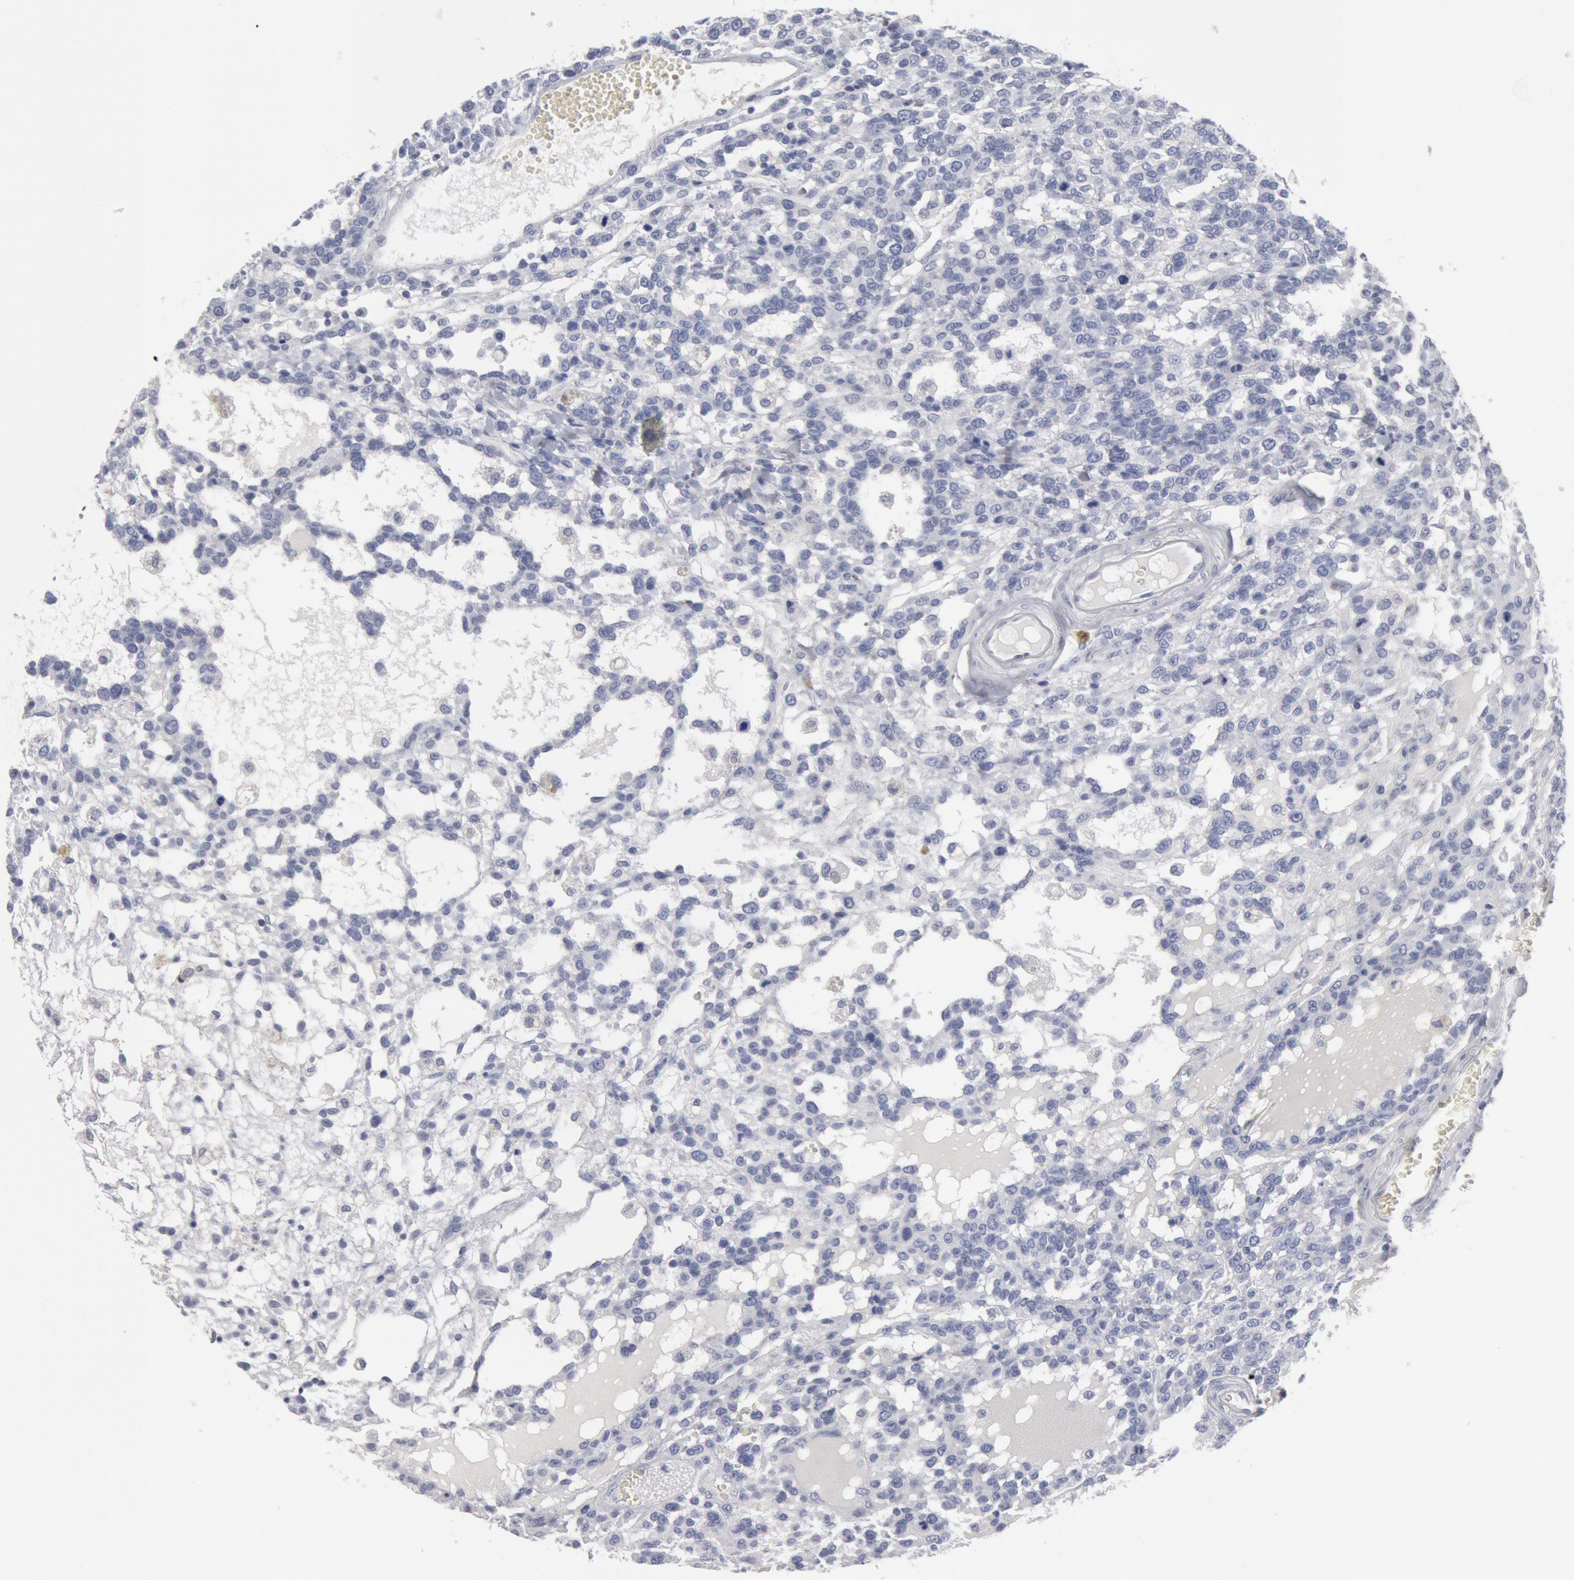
{"staining": {"intensity": "negative", "quantity": "none", "location": "none"}, "tissue": "glioma", "cell_type": "Tumor cells", "image_type": "cancer", "snomed": [{"axis": "morphology", "description": "Glioma, malignant, High grade"}, {"axis": "topography", "description": "Brain"}], "caption": "Tumor cells are negative for brown protein staining in glioma. The staining is performed using DAB brown chromogen with nuclei counter-stained in using hematoxylin.", "gene": "FOXA2", "patient": {"sex": "male", "age": 66}}